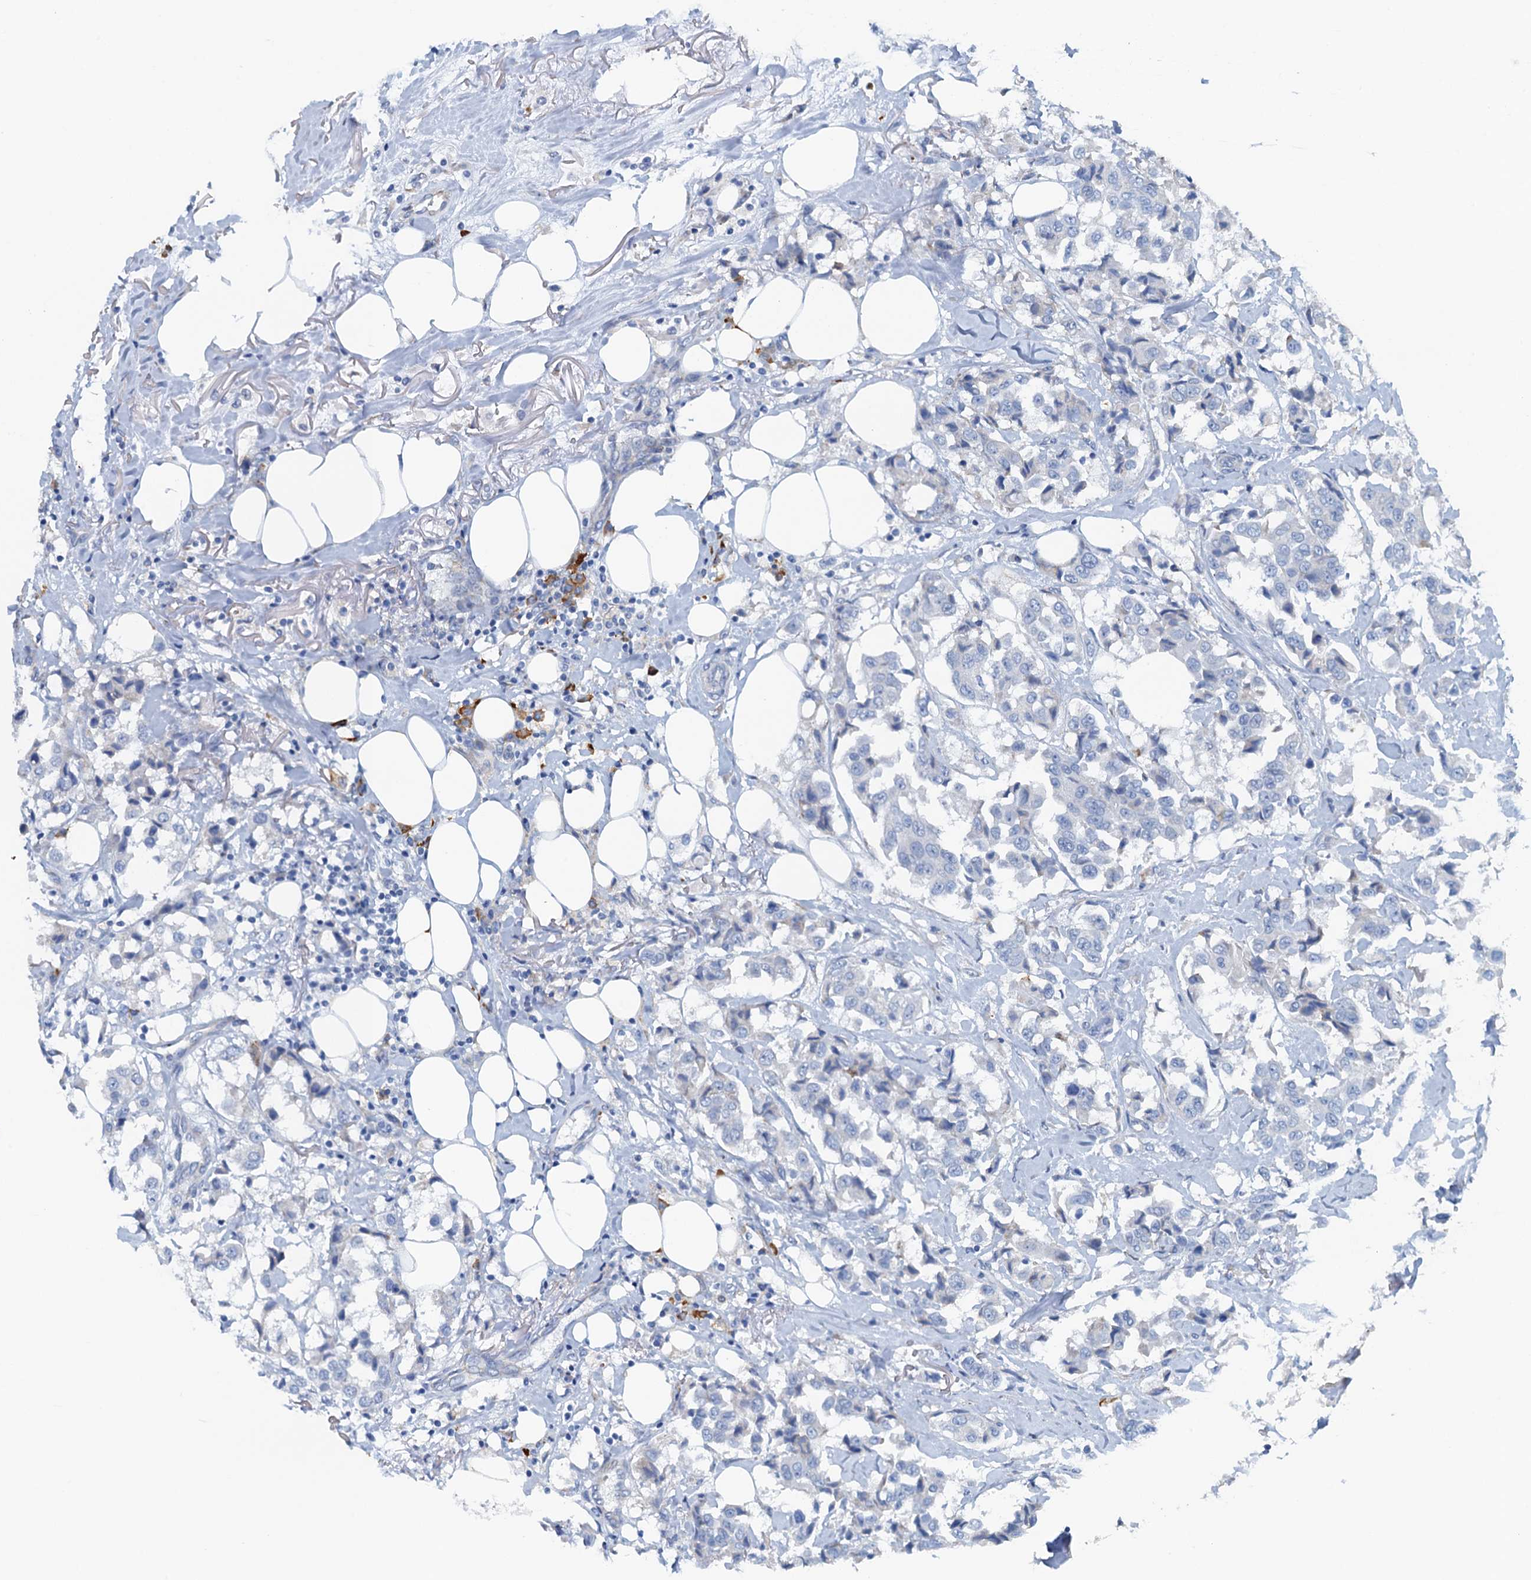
{"staining": {"intensity": "negative", "quantity": "none", "location": "none"}, "tissue": "breast cancer", "cell_type": "Tumor cells", "image_type": "cancer", "snomed": [{"axis": "morphology", "description": "Duct carcinoma"}, {"axis": "topography", "description": "Breast"}], "caption": "Micrograph shows no protein staining in tumor cells of breast cancer (intraductal carcinoma) tissue.", "gene": "CBLIF", "patient": {"sex": "female", "age": 80}}